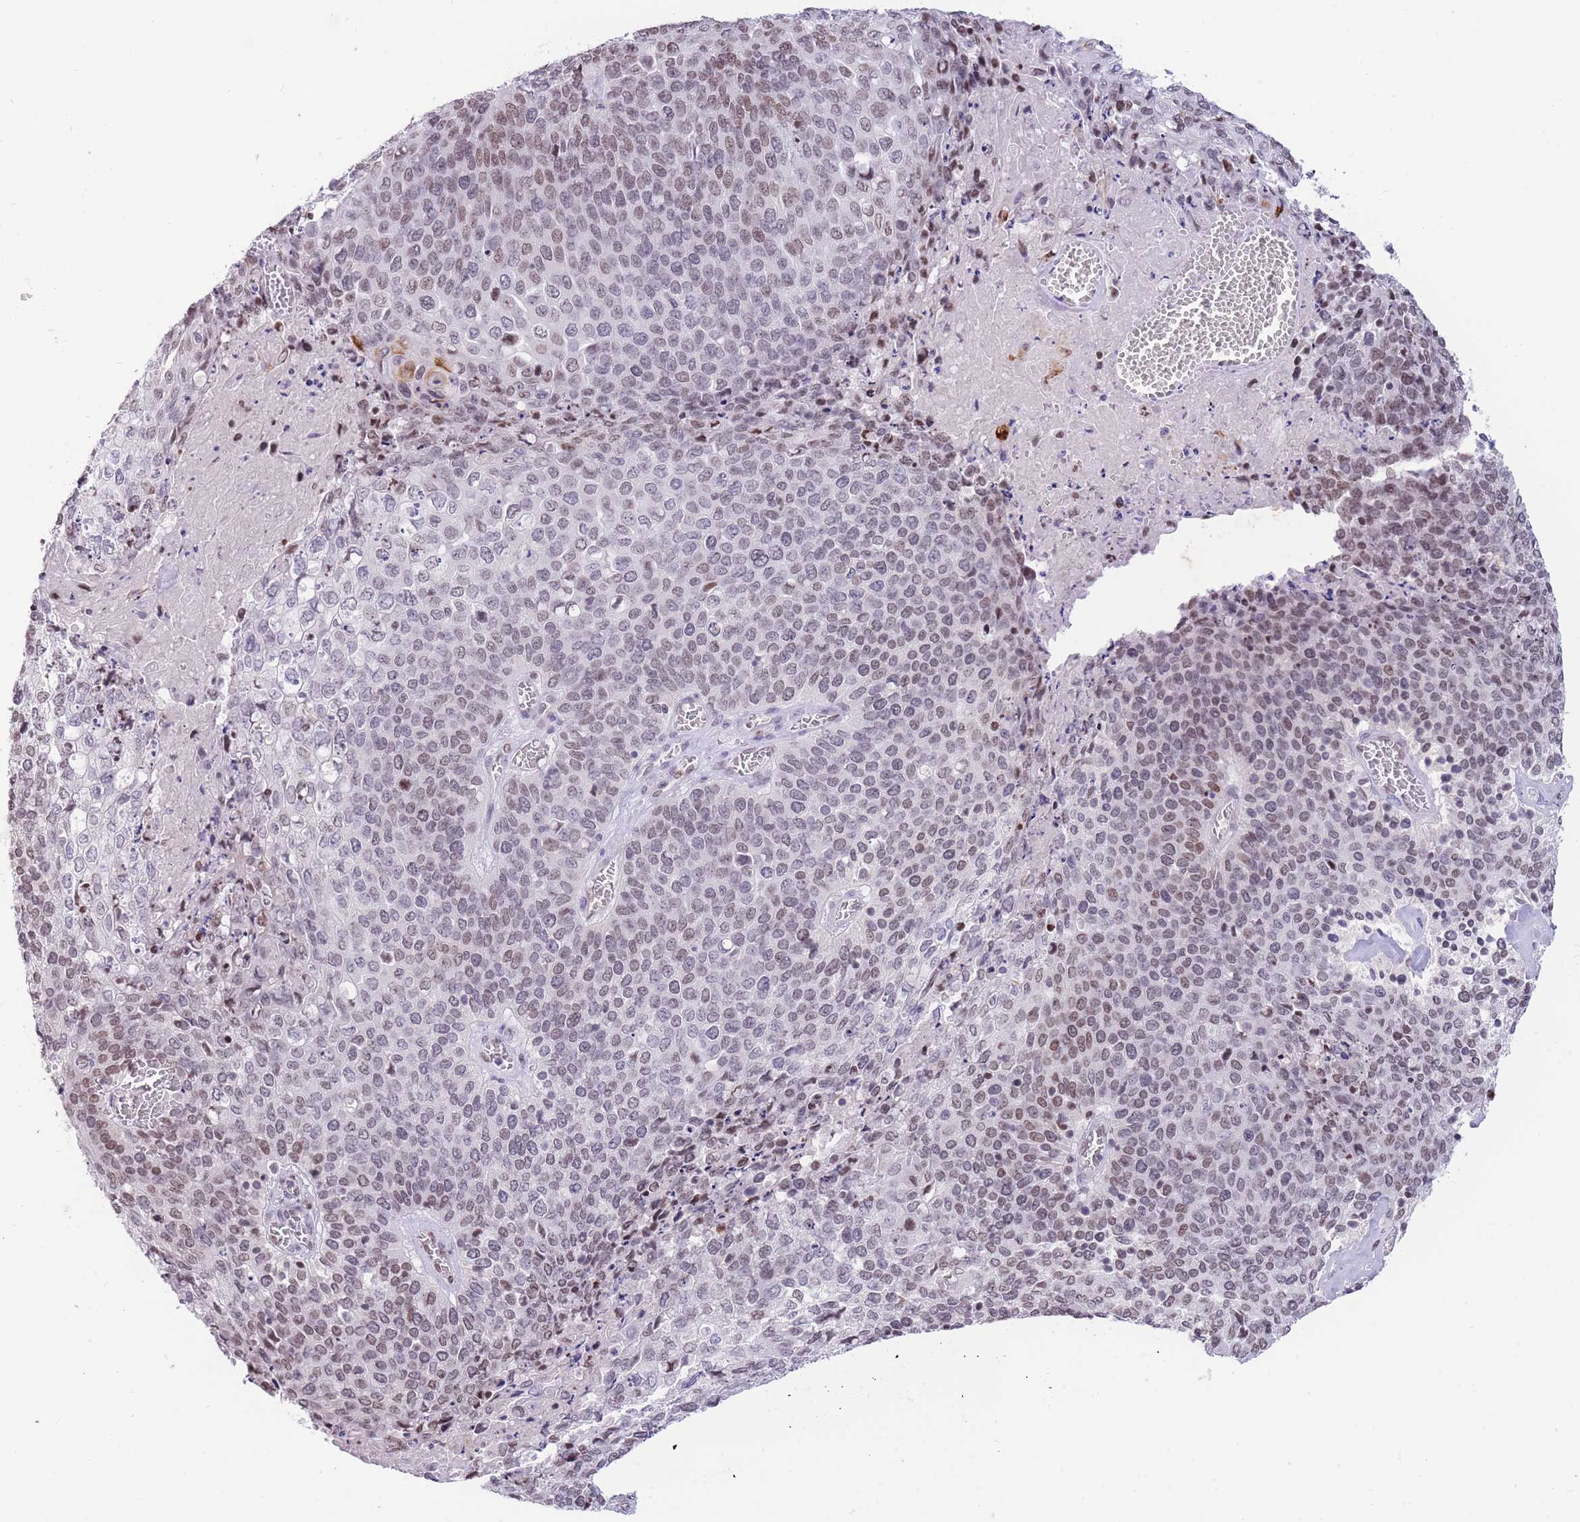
{"staining": {"intensity": "weak", "quantity": "25%-75%", "location": "nuclear"}, "tissue": "cervical cancer", "cell_type": "Tumor cells", "image_type": "cancer", "snomed": [{"axis": "morphology", "description": "Squamous cell carcinoma, NOS"}, {"axis": "topography", "description": "Cervix"}], "caption": "Cervical squamous cell carcinoma stained for a protein displays weak nuclear positivity in tumor cells.", "gene": "HMGN1", "patient": {"sex": "female", "age": 39}}